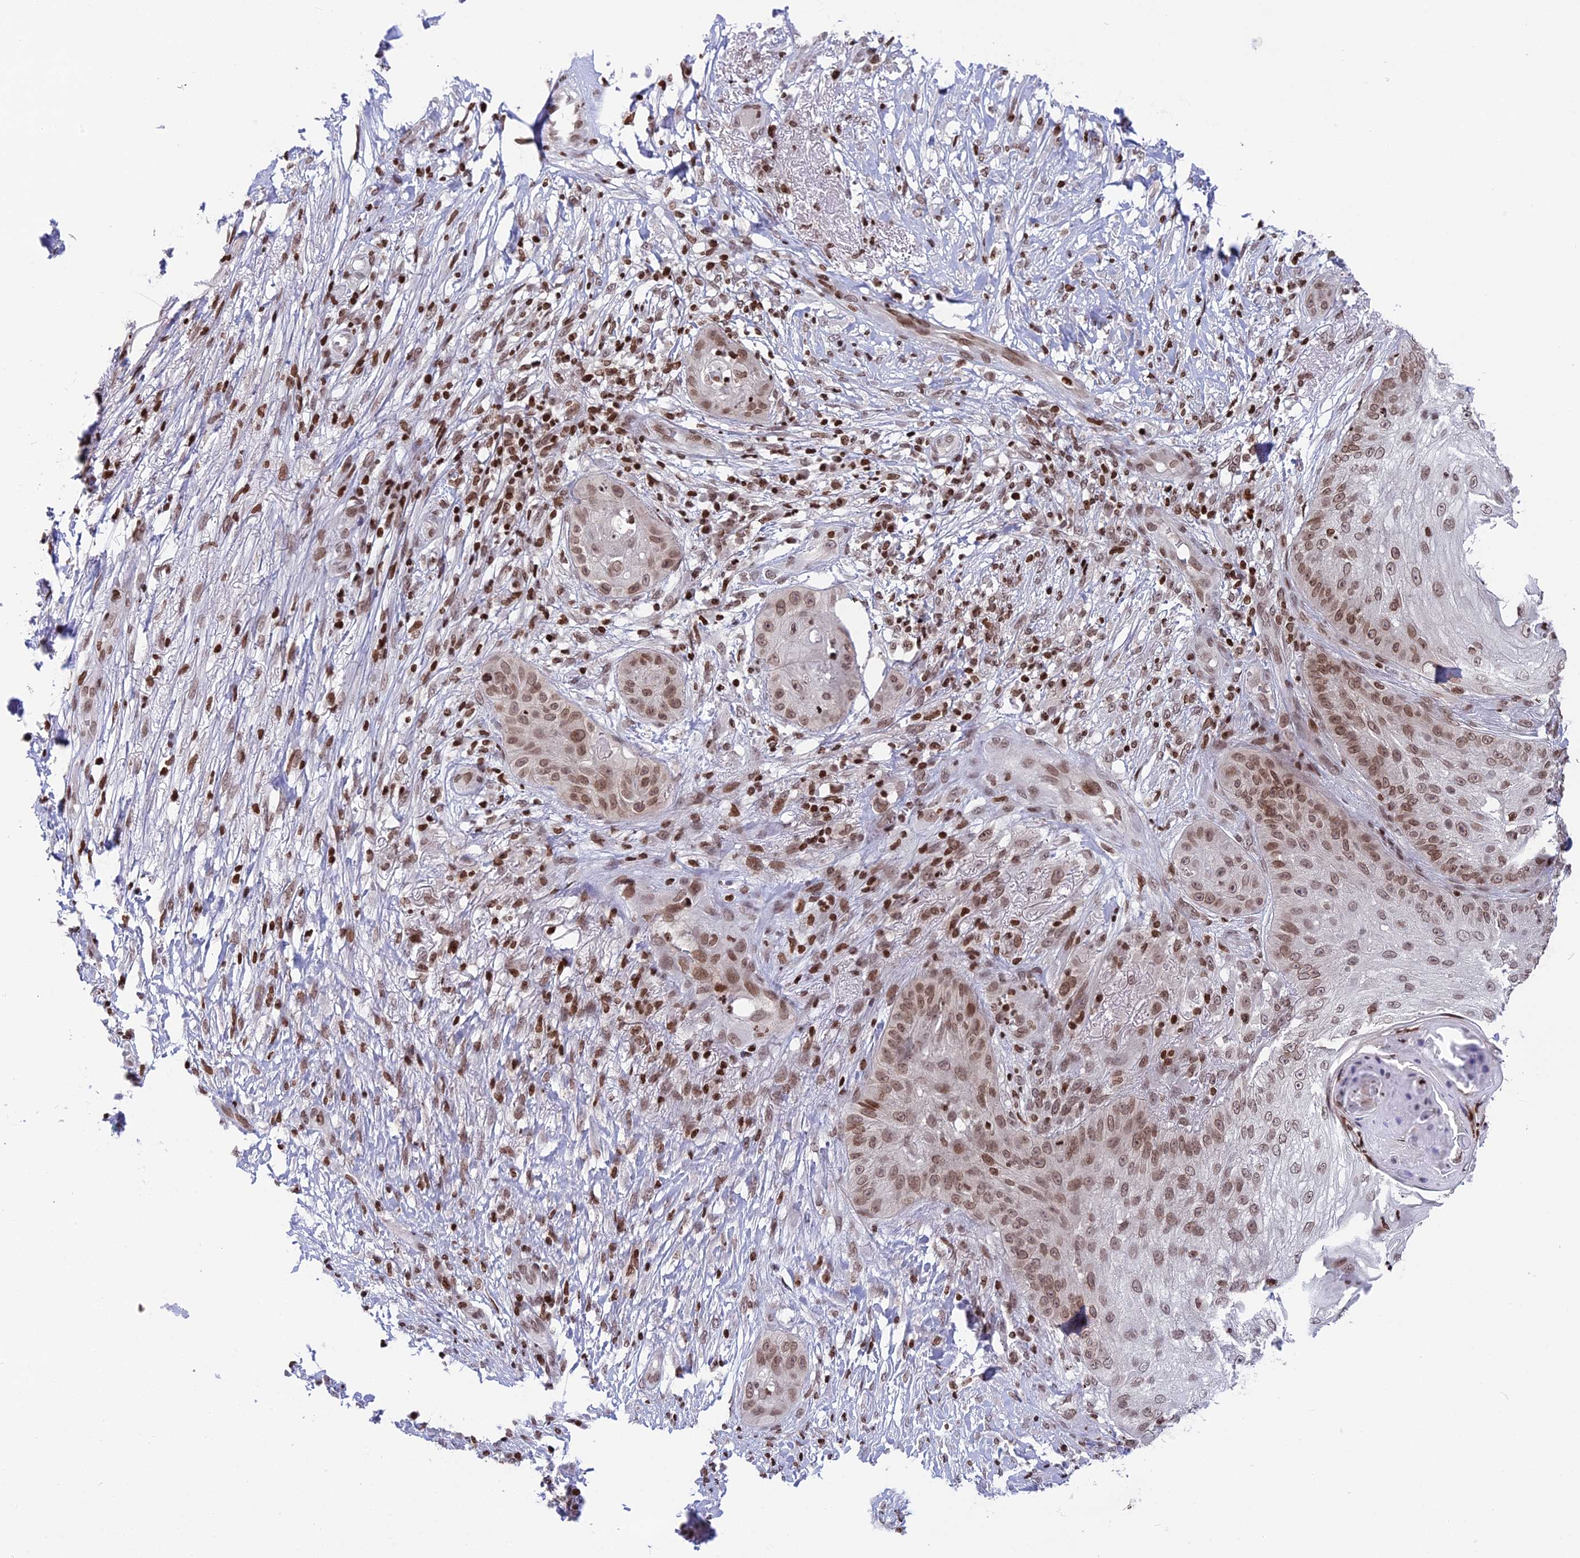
{"staining": {"intensity": "moderate", "quantity": ">75%", "location": "nuclear"}, "tissue": "skin cancer", "cell_type": "Tumor cells", "image_type": "cancer", "snomed": [{"axis": "morphology", "description": "Squamous cell carcinoma, NOS"}, {"axis": "topography", "description": "Skin"}], "caption": "A micrograph of squamous cell carcinoma (skin) stained for a protein displays moderate nuclear brown staining in tumor cells.", "gene": "TET2", "patient": {"sex": "male", "age": 70}}